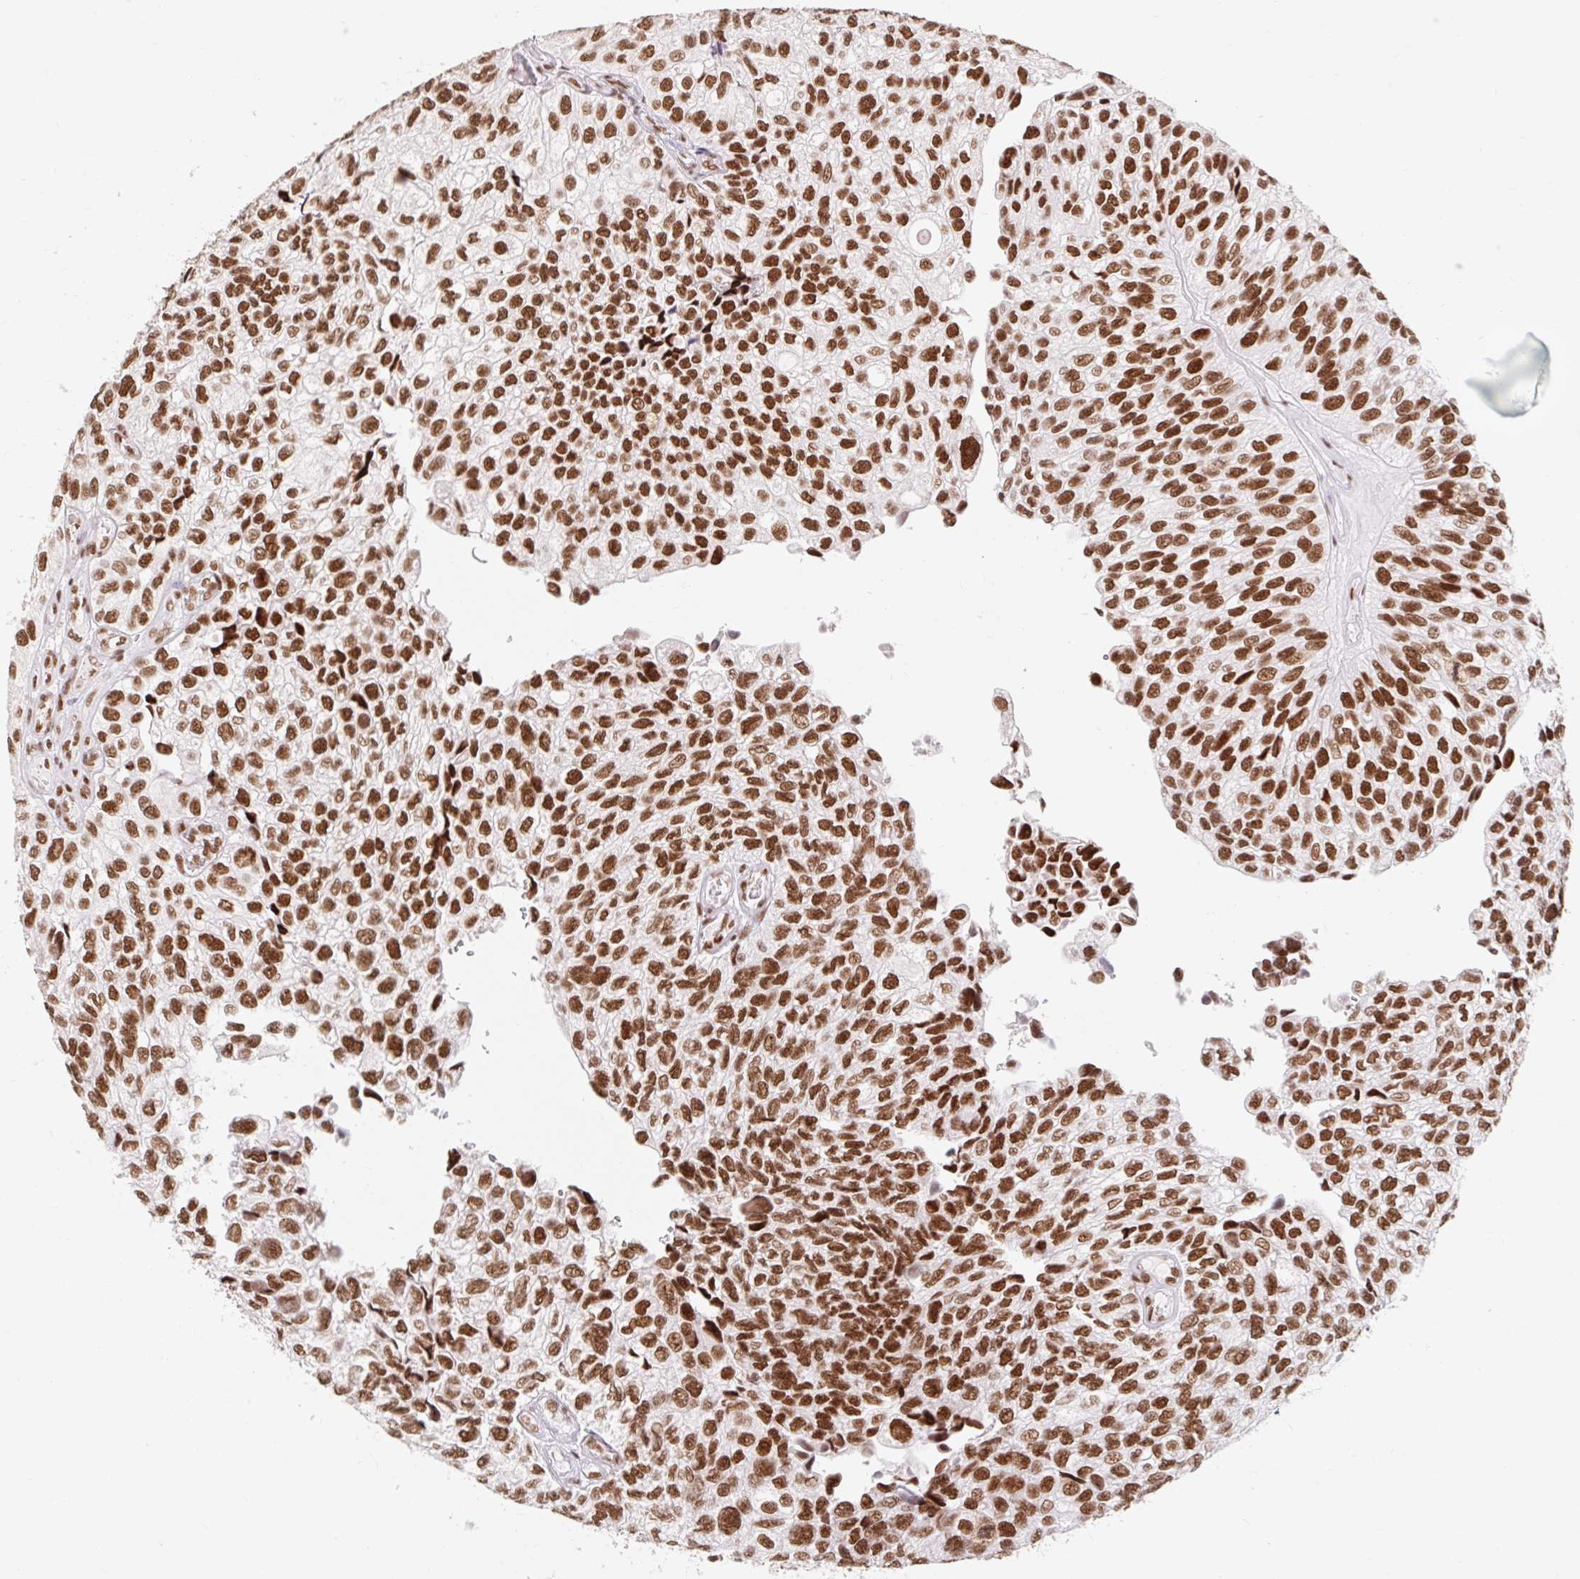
{"staining": {"intensity": "strong", "quantity": ">75%", "location": "nuclear"}, "tissue": "urothelial cancer", "cell_type": "Tumor cells", "image_type": "cancer", "snomed": [{"axis": "morphology", "description": "Urothelial carcinoma, NOS"}, {"axis": "topography", "description": "Urinary bladder"}], "caption": "This histopathology image exhibits transitional cell carcinoma stained with immunohistochemistry (IHC) to label a protein in brown. The nuclear of tumor cells show strong positivity for the protein. Nuclei are counter-stained blue.", "gene": "SRSF10", "patient": {"sex": "male", "age": 87}}